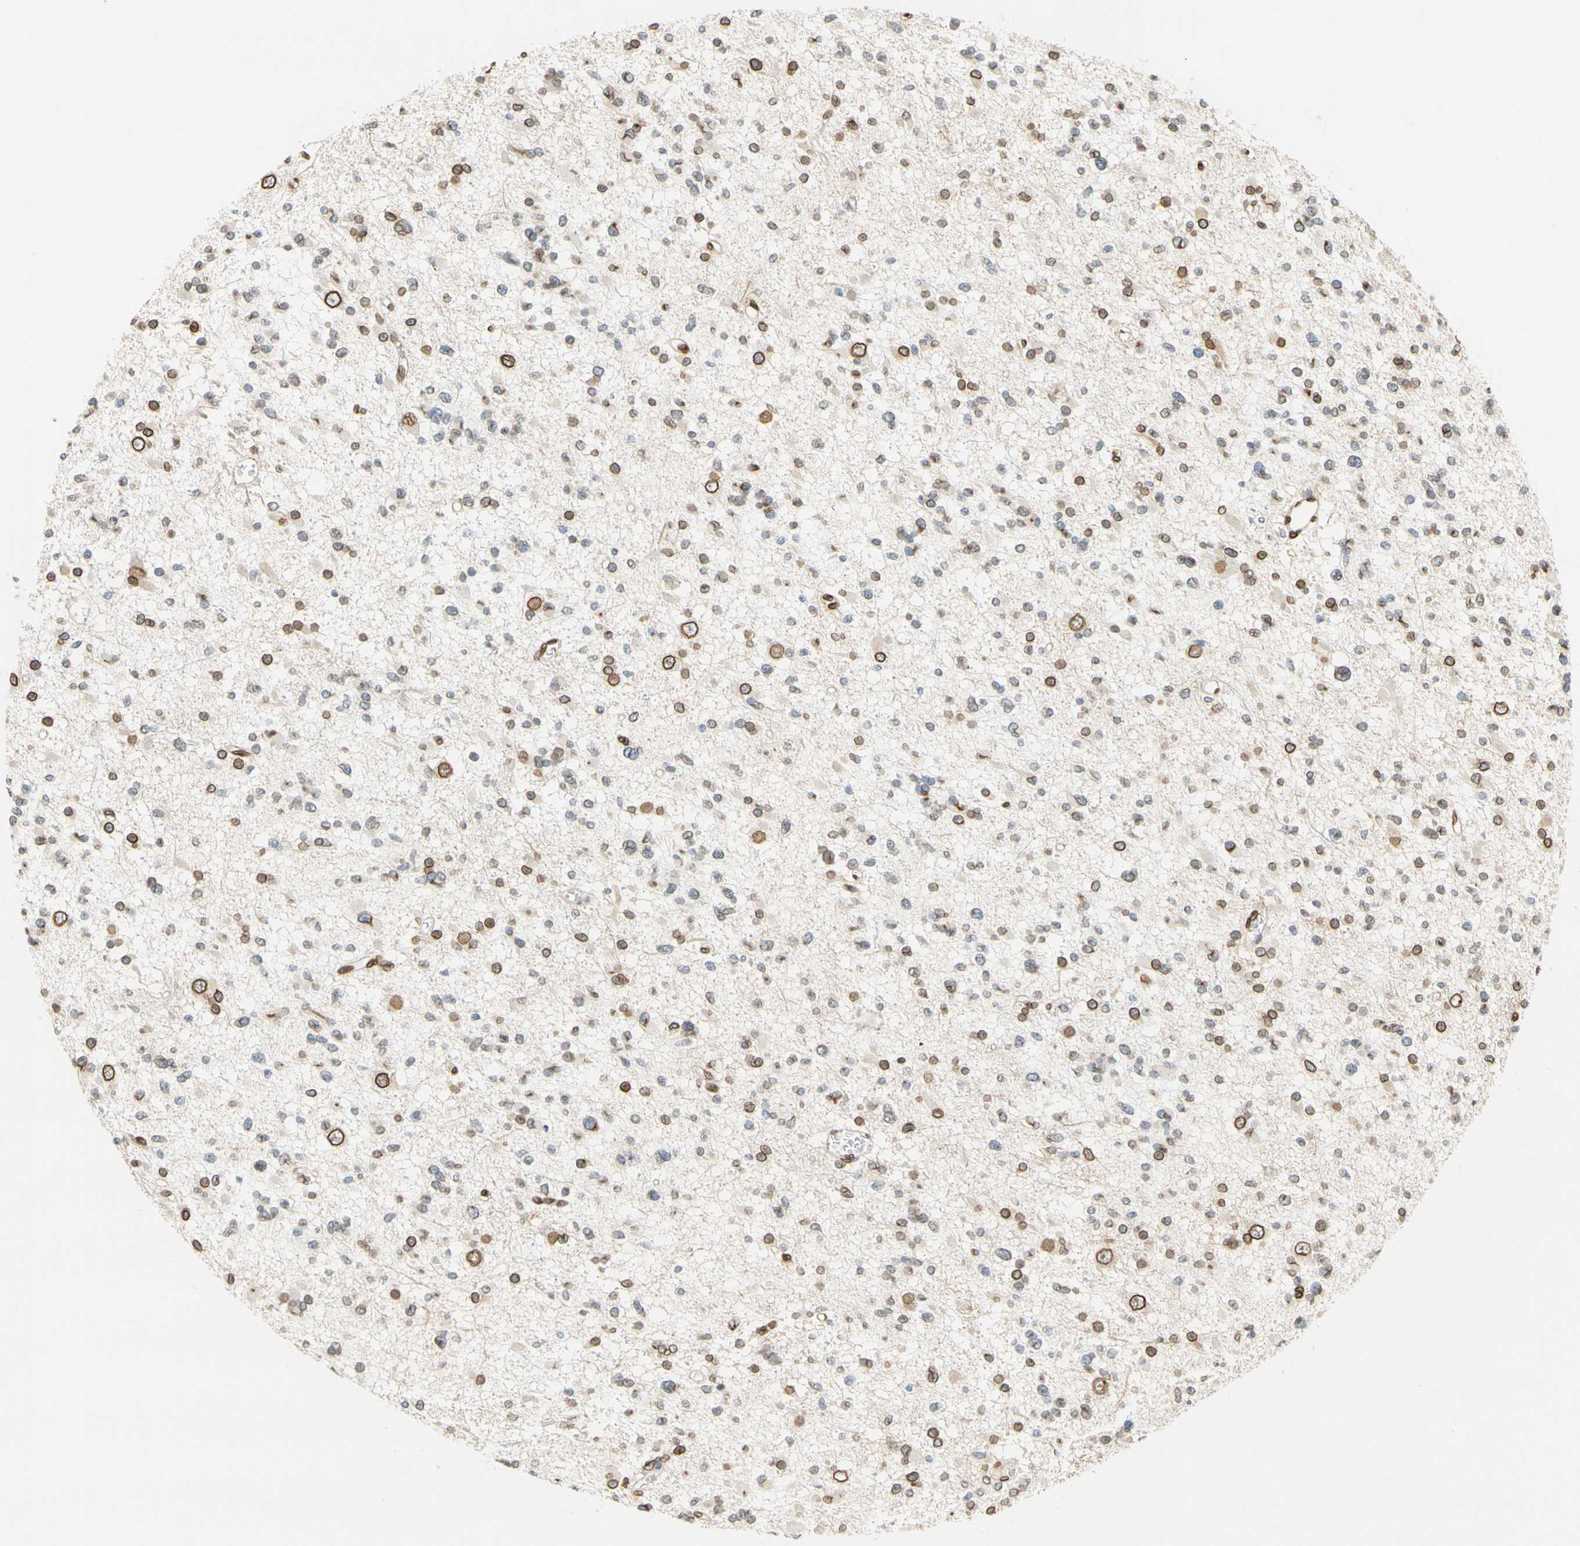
{"staining": {"intensity": "strong", "quantity": "25%-75%", "location": "cytoplasmic/membranous,nuclear"}, "tissue": "glioma", "cell_type": "Tumor cells", "image_type": "cancer", "snomed": [{"axis": "morphology", "description": "Glioma, malignant, Low grade"}, {"axis": "topography", "description": "Brain"}], "caption": "Strong cytoplasmic/membranous and nuclear protein staining is present in about 25%-75% of tumor cells in malignant glioma (low-grade).", "gene": "SUN1", "patient": {"sex": "female", "age": 22}}